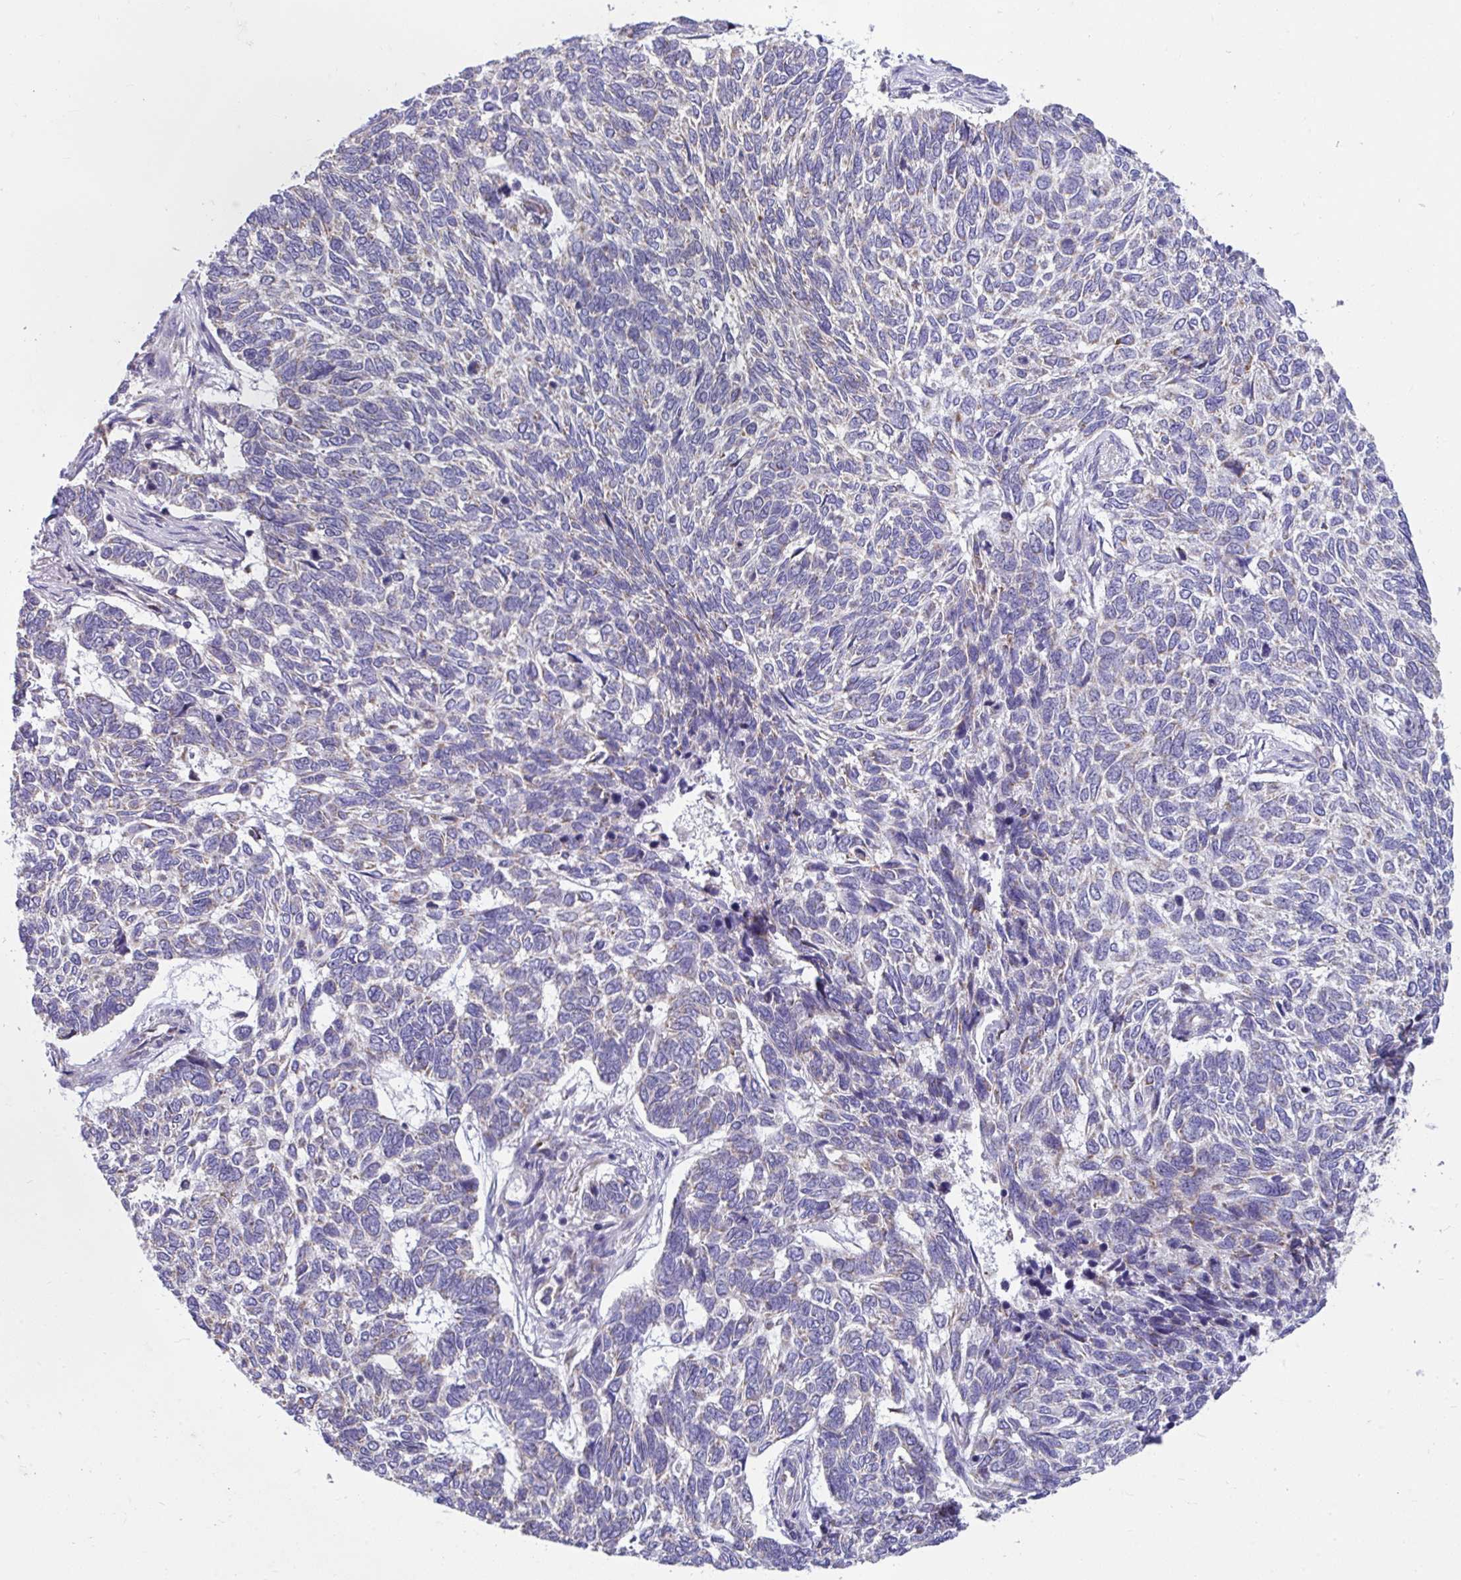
{"staining": {"intensity": "weak", "quantity": "<25%", "location": "cytoplasmic/membranous"}, "tissue": "skin cancer", "cell_type": "Tumor cells", "image_type": "cancer", "snomed": [{"axis": "morphology", "description": "Basal cell carcinoma"}, {"axis": "topography", "description": "Skin"}], "caption": "Immunohistochemistry of skin basal cell carcinoma displays no expression in tumor cells.", "gene": "LINGO4", "patient": {"sex": "female", "age": 65}}